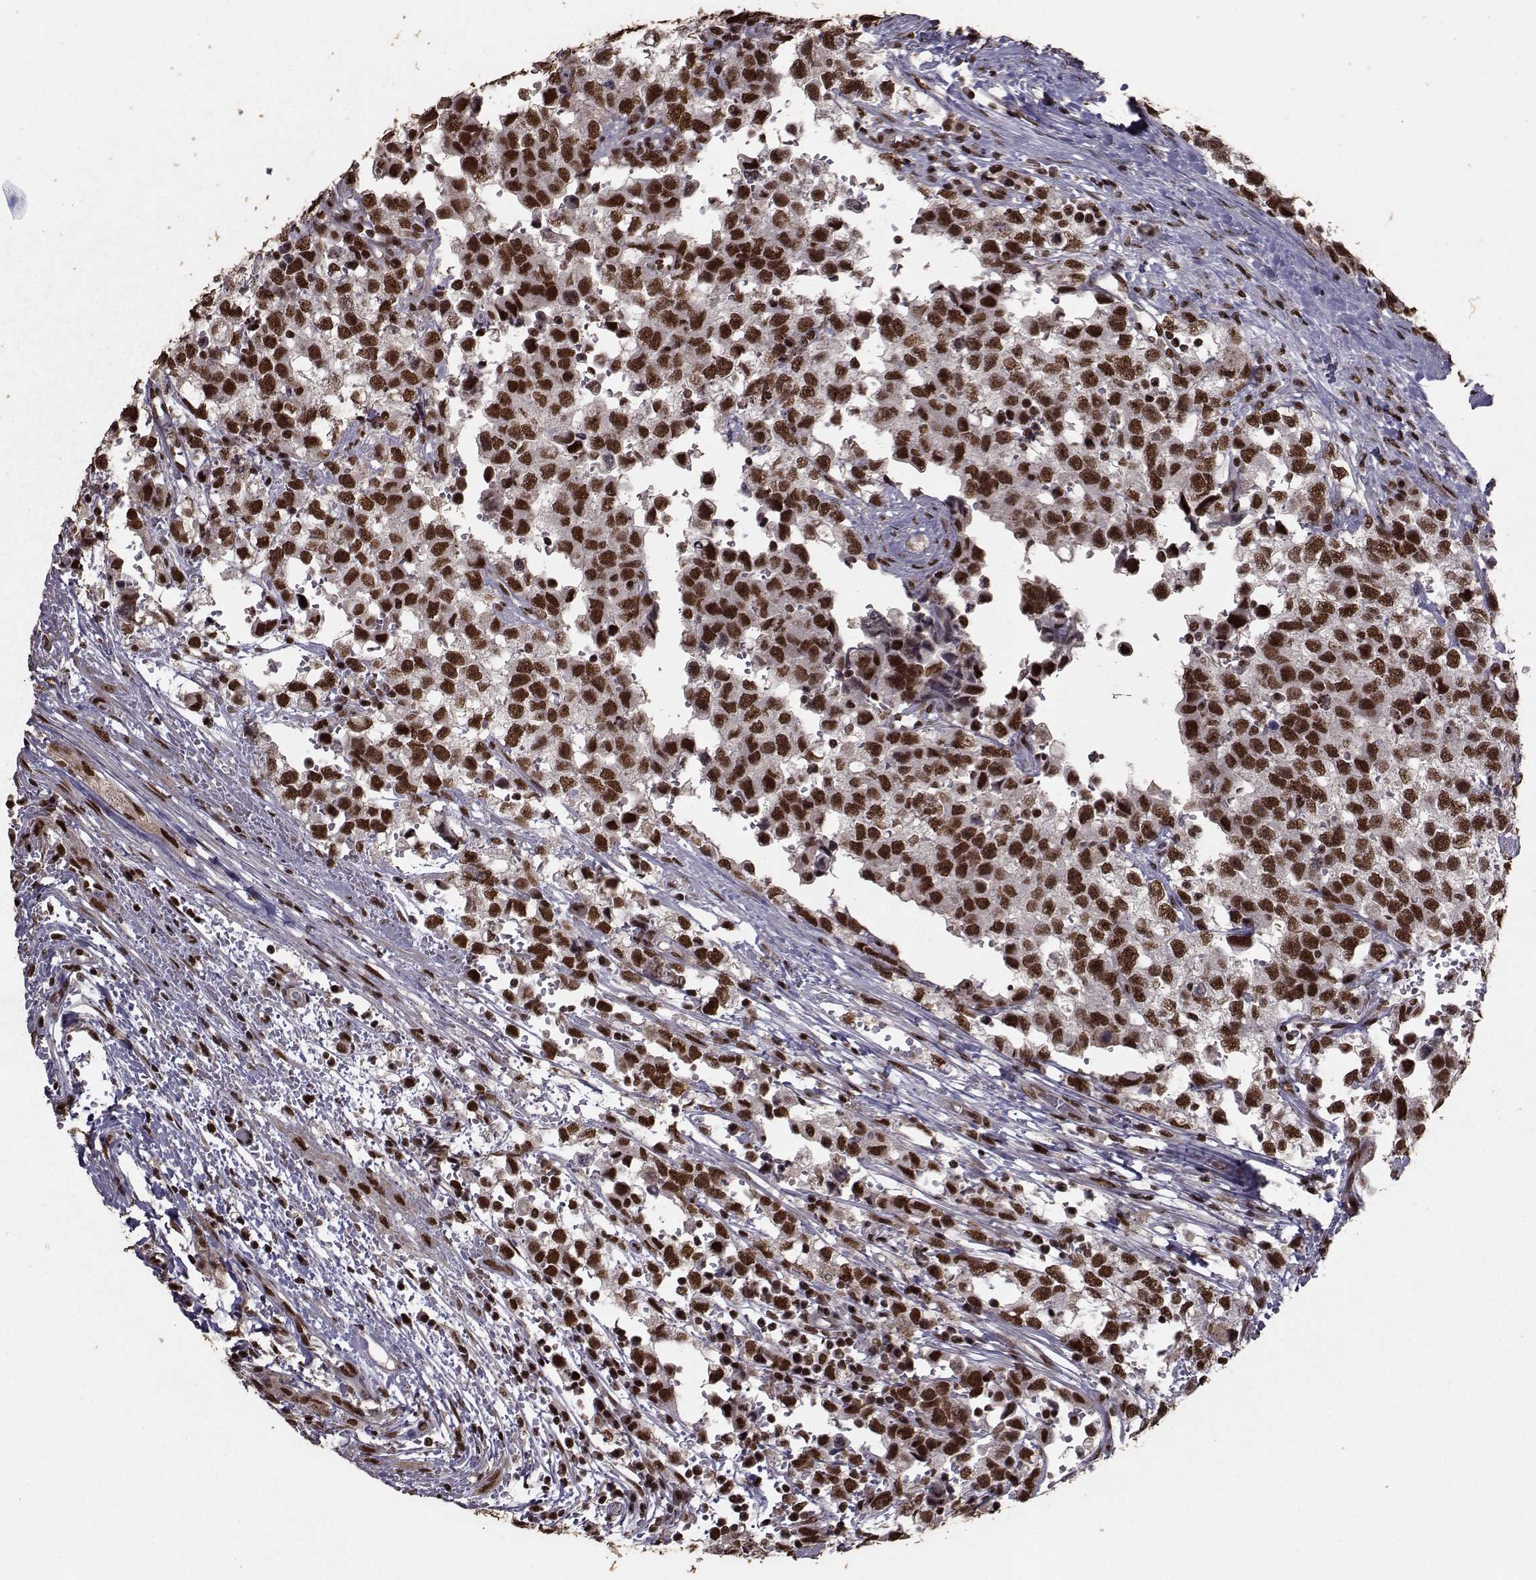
{"staining": {"intensity": "strong", "quantity": ">75%", "location": "nuclear"}, "tissue": "testis cancer", "cell_type": "Tumor cells", "image_type": "cancer", "snomed": [{"axis": "morphology", "description": "Seminoma, NOS"}, {"axis": "topography", "description": "Testis"}], "caption": "A histopathology image of testis cancer (seminoma) stained for a protein displays strong nuclear brown staining in tumor cells.", "gene": "SF1", "patient": {"sex": "male", "age": 34}}